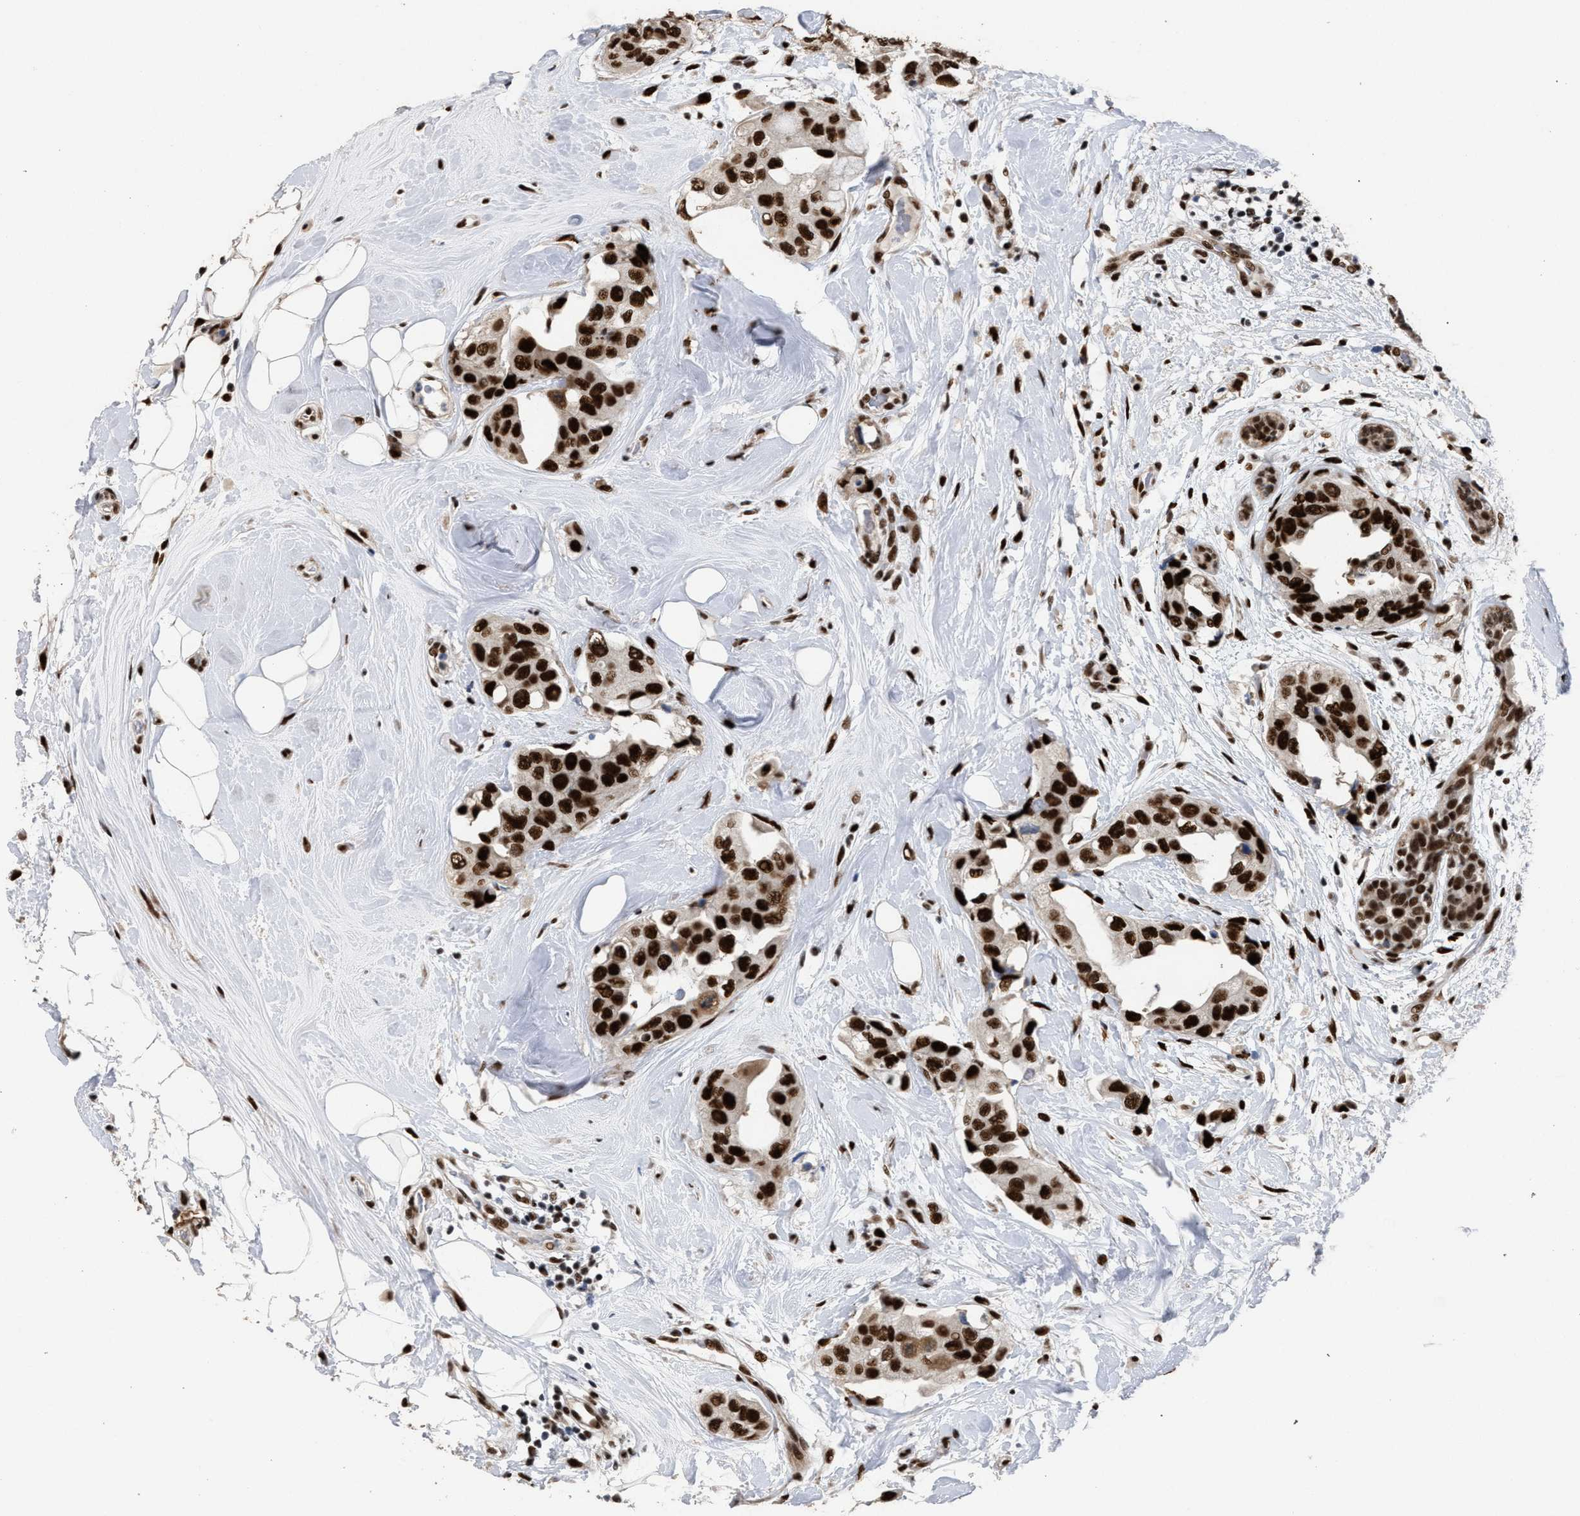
{"staining": {"intensity": "strong", "quantity": ">75%", "location": "nuclear"}, "tissue": "breast cancer", "cell_type": "Tumor cells", "image_type": "cancer", "snomed": [{"axis": "morphology", "description": "Duct carcinoma"}, {"axis": "topography", "description": "Breast"}], "caption": "The immunohistochemical stain highlights strong nuclear staining in tumor cells of breast intraductal carcinoma tissue.", "gene": "TP53BP1", "patient": {"sex": "female", "age": 40}}